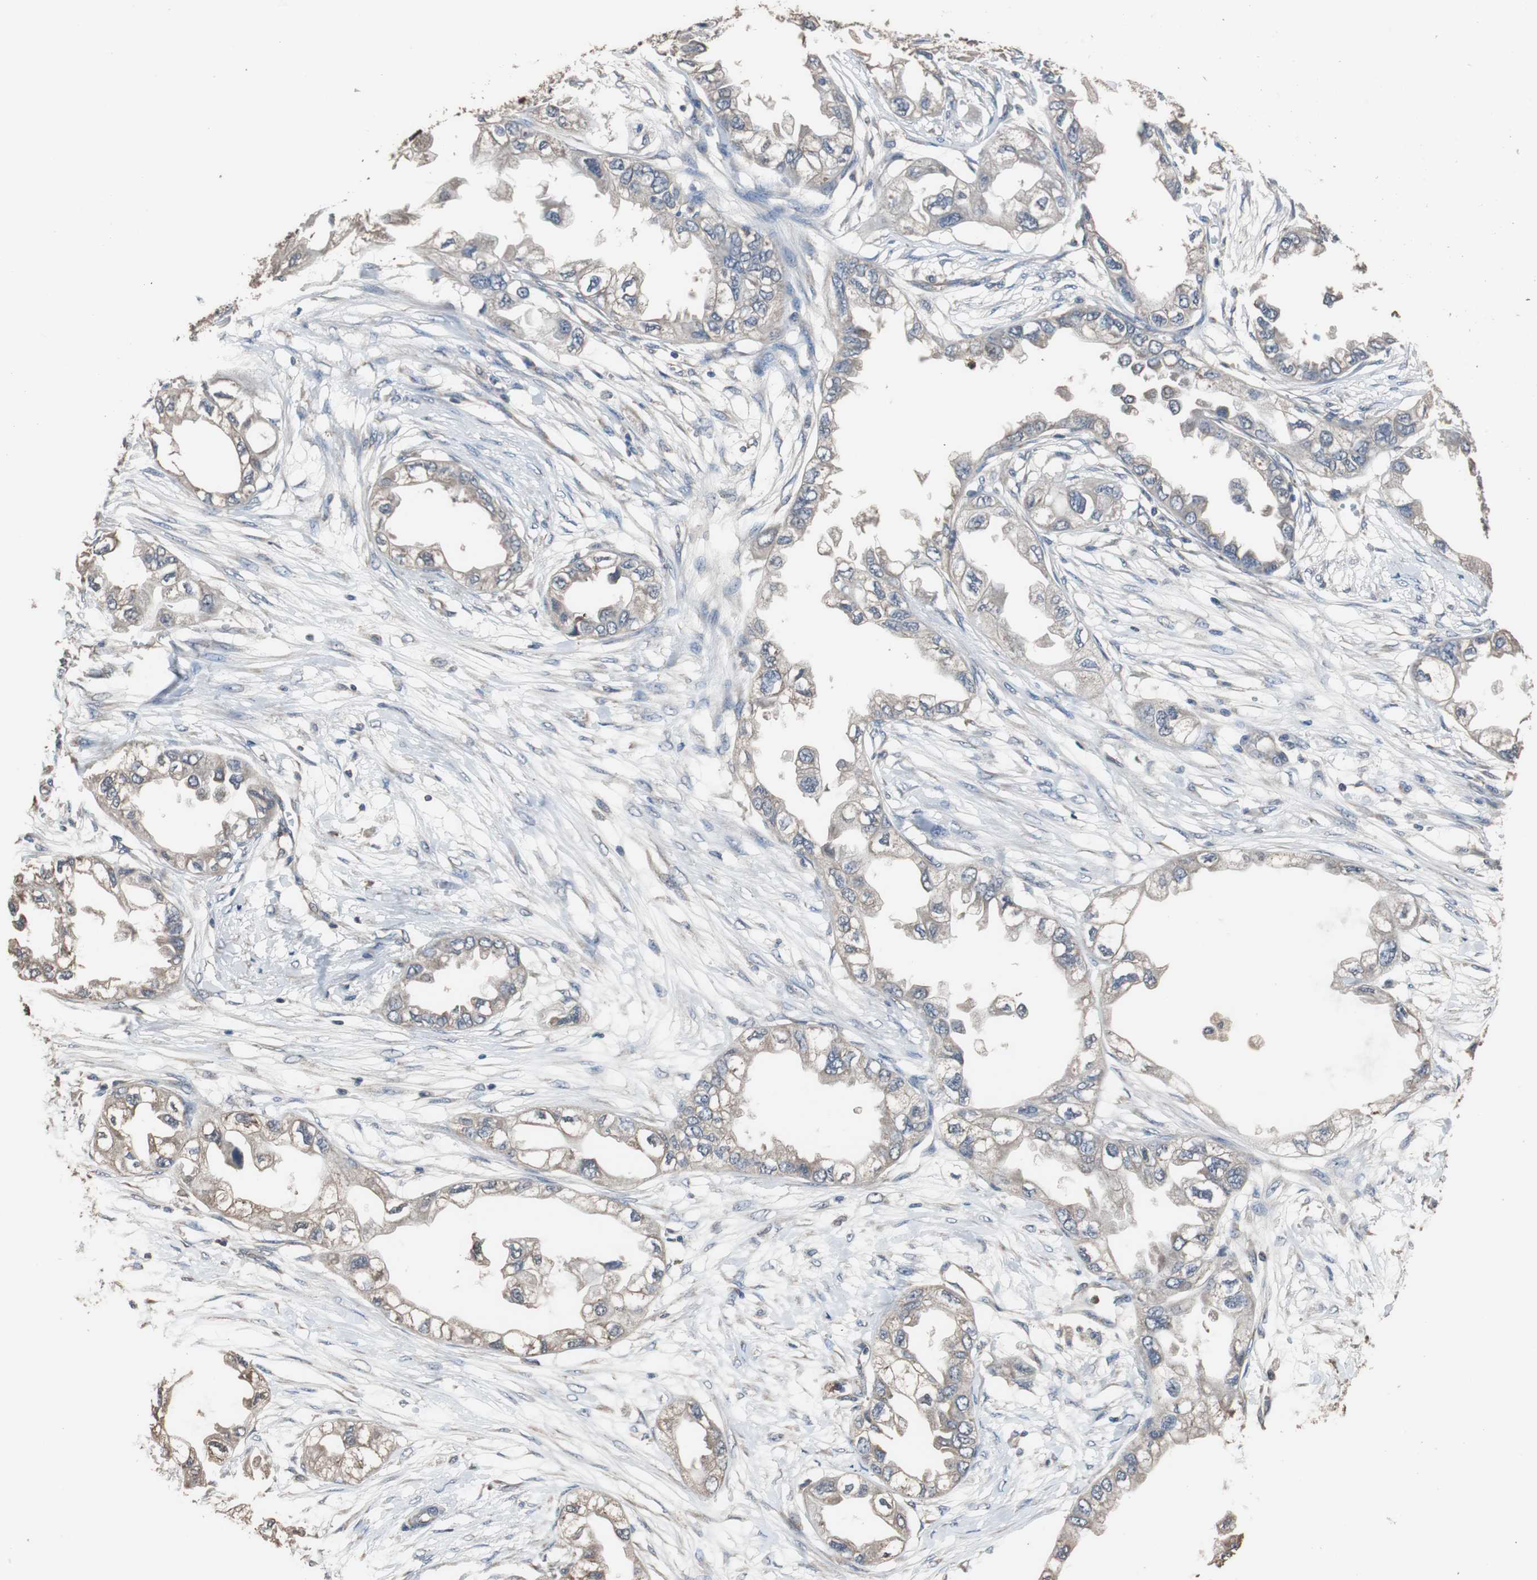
{"staining": {"intensity": "weak", "quantity": "25%-75%", "location": "cytoplasmic/membranous"}, "tissue": "endometrial cancer", "cell_type": "Tumor cells", "image_type": "cancer", "snomed": [{"axis": "morphology", "description": "Adenocarcinoma, NOS"}, {"axis": "topography", "description": "Endometrium"}], "caption": "Immunohistochemical staining of human endometrial cancer (adenocarcinoma) shows weak cytoplasmic/membranous protein staining in approximately 25%-75% of tumor cells. (DAB IHC, brown staining for protein, blue staining for nuclei).", "gene": "SCIMP", "patient": {"sex": "female", "age": 67}}